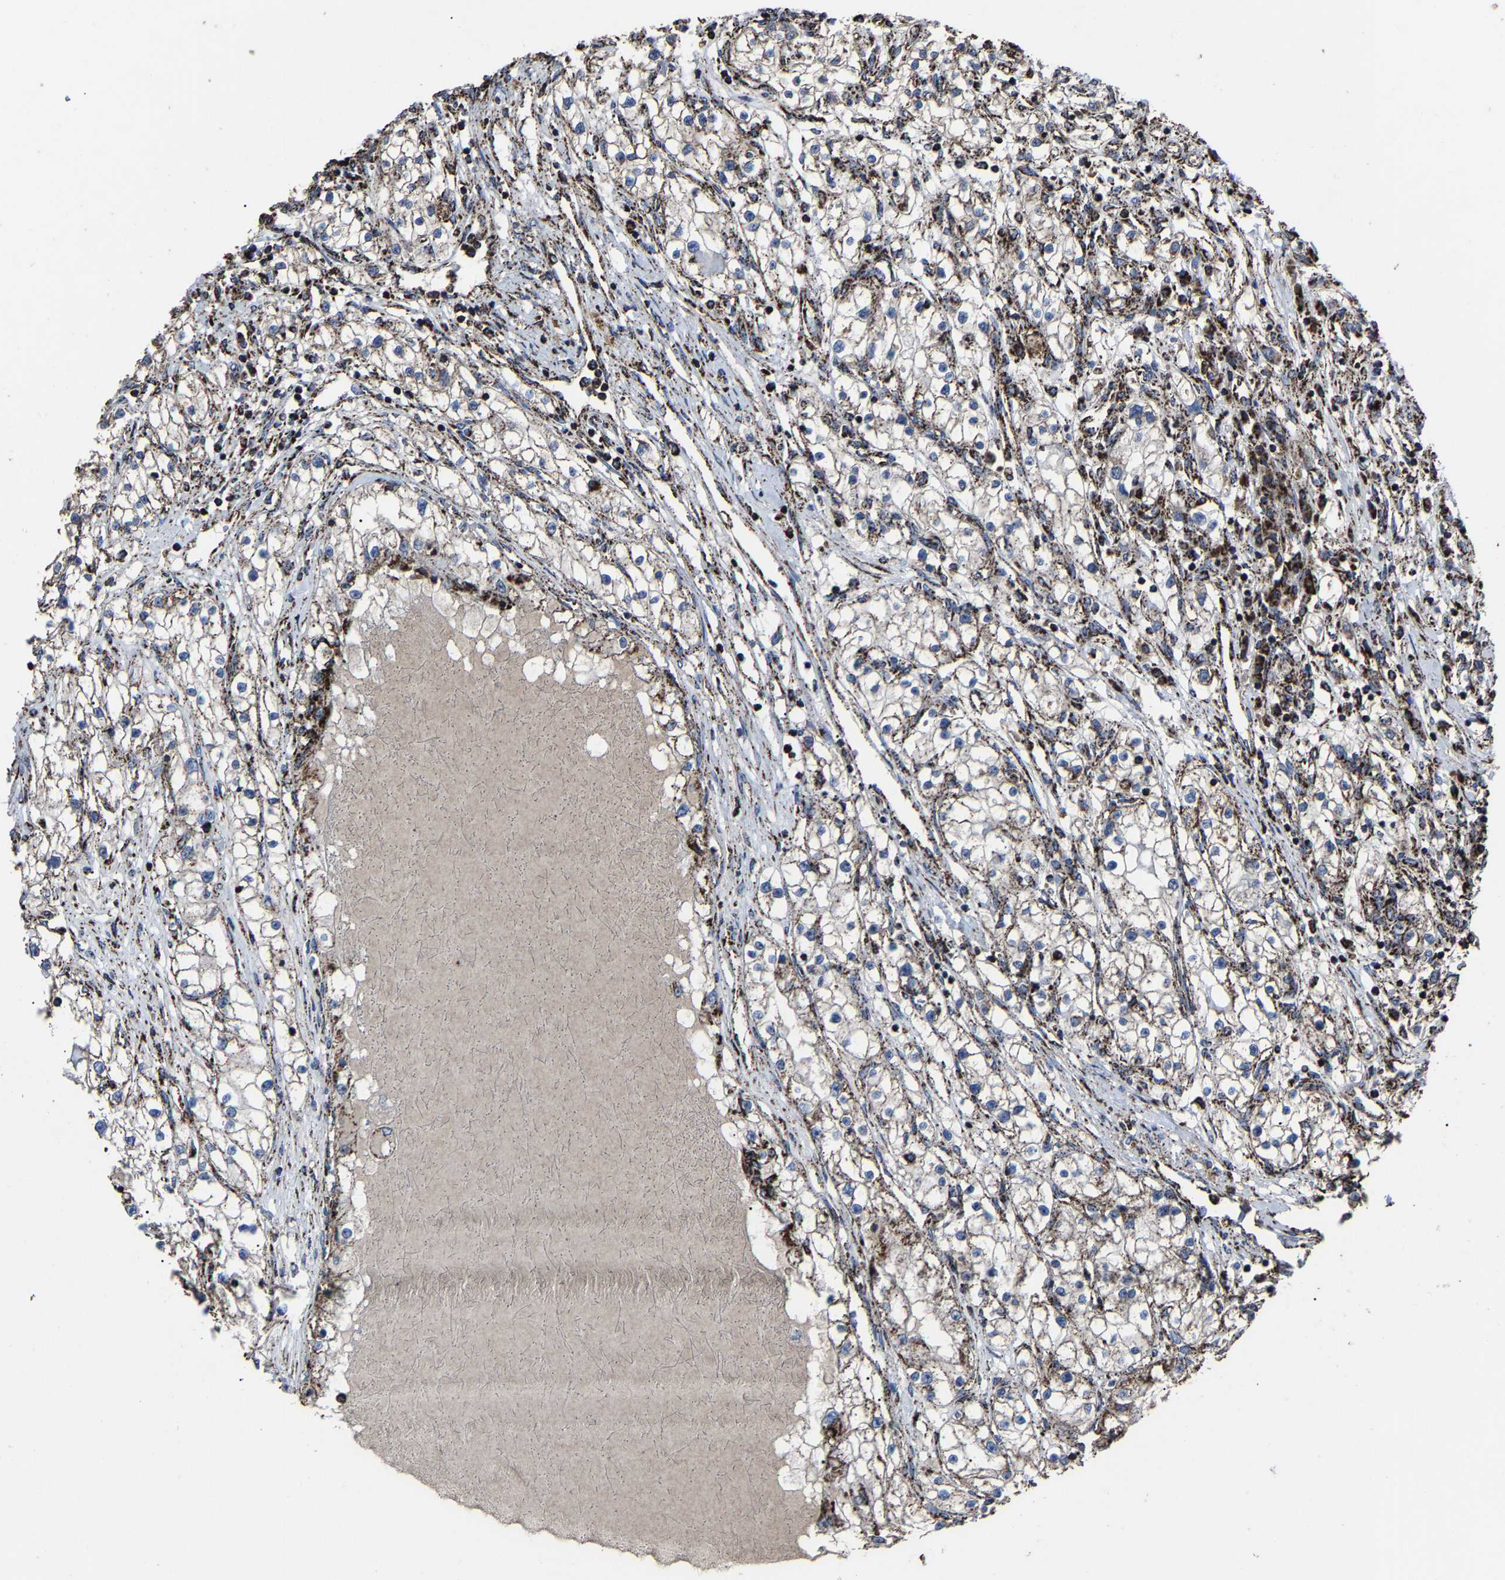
{"staining": {"intensity": "moderate", "quantity": "25%-75%", "location": "cytoplasmic/membranous"}, "tissue": "renal cancer", "cell_type": "Tumor cells", "image_type": "cancer", "snomed": [{"axis": "morphology", "description": "Adenocarcinoma, NOS"}, {"axis": "topography", "description": "Kidney"}], "caption": "Tumor cells display medium levels of moderate cytoplasmic/membranous staining in about 25%-75% of cells in human renal cancer (adenocarcinoma).", "gene": "NDUFV3", "patient": {"sex": "male", "age": 68}}